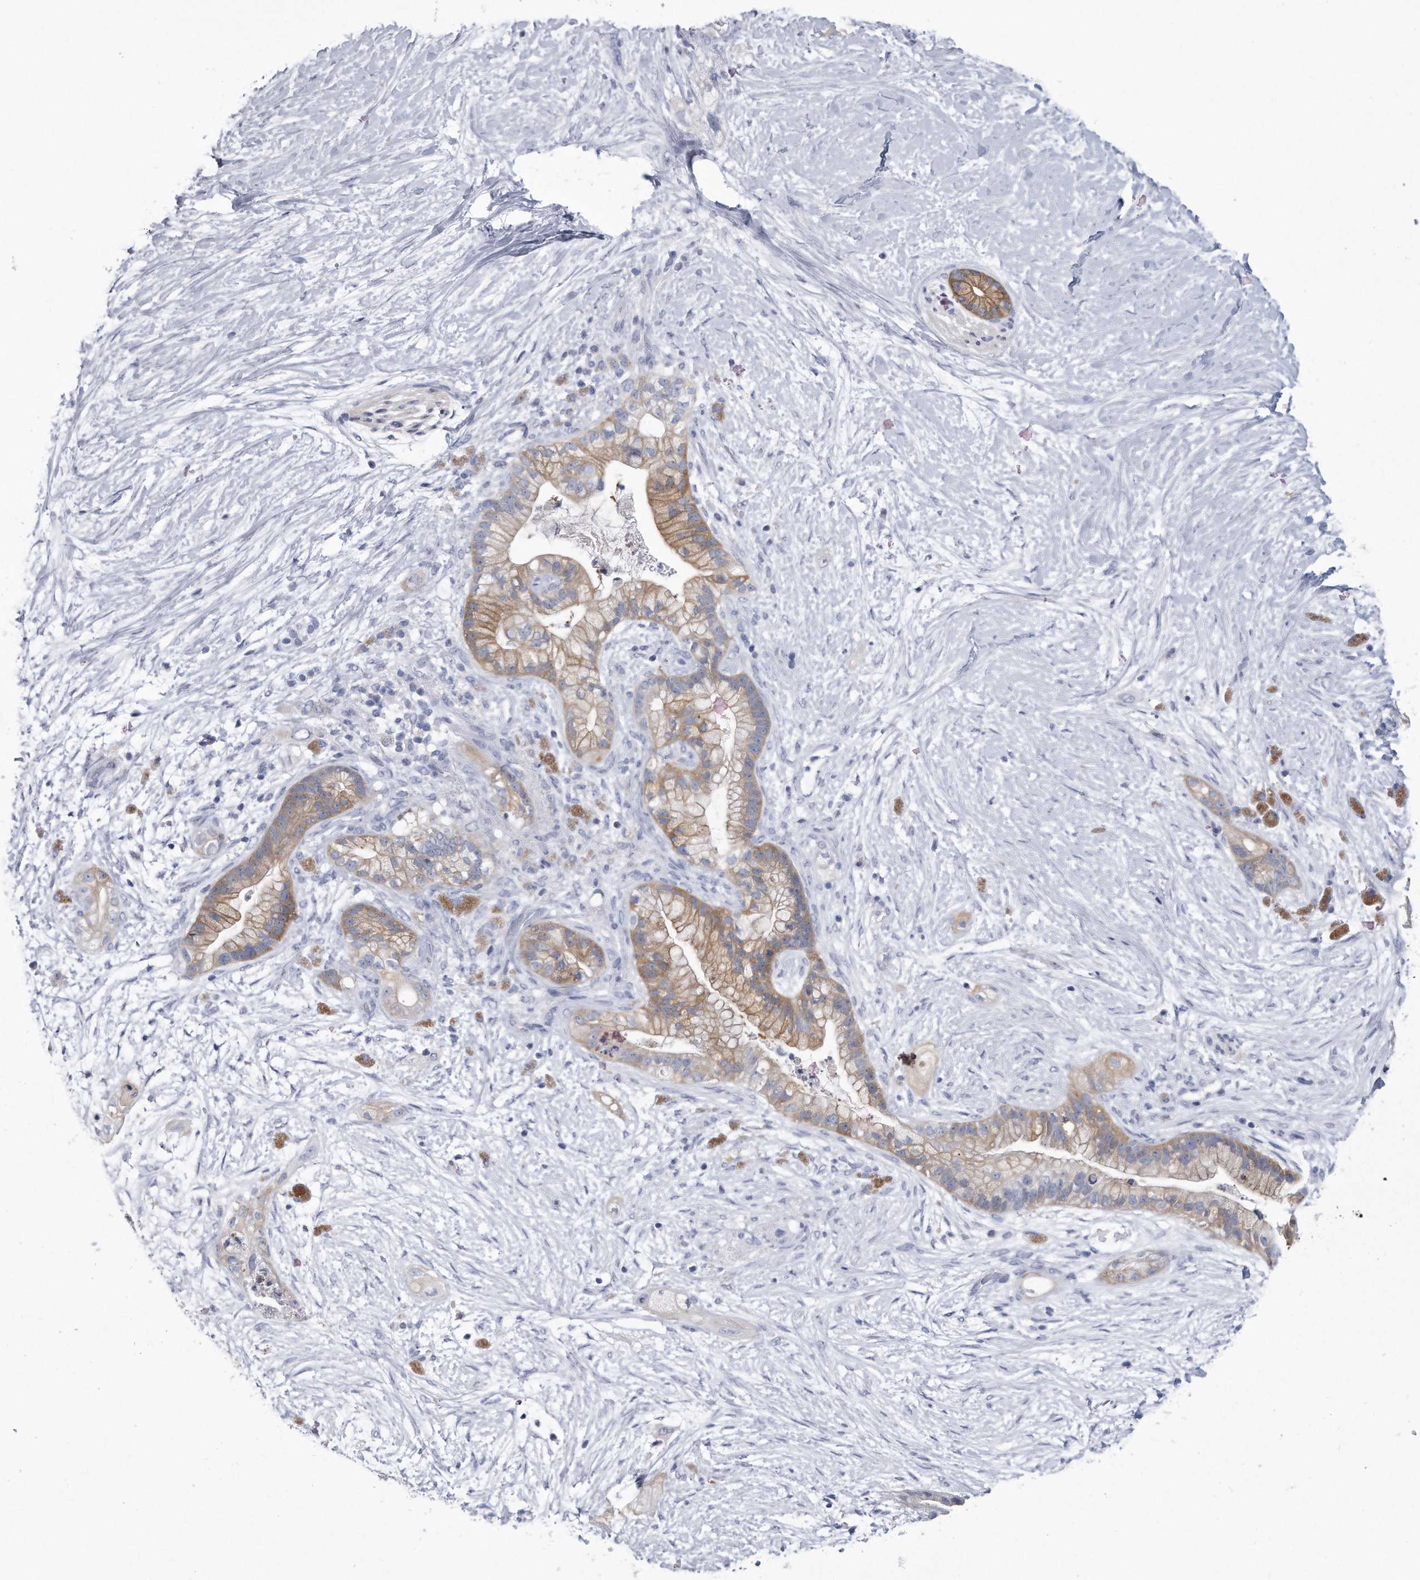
{"staining": {"intensity": "moderate", "quantity": ">75%", "location": "cytoplasmic/membranous"}, "tissue": "pancreatic cancer", "cell_type": "Tumor cells", "image_type": "cancer", "snomed": [{"axis": "morphology", "description": "Adenocarcinoma, NOS"}, {"axis": "topography", "description": "Pancreas"}], "caption": "High-power microscopy captured an immunohistochemistry micrograph of pancreatic cancer (adenocarcinoma), revealing moderate cytoplasmic/membranous positivity in approximately >75% of tumor cells.", "gene": "PYGB", "patient": {"sex": "male", "age": 53}}